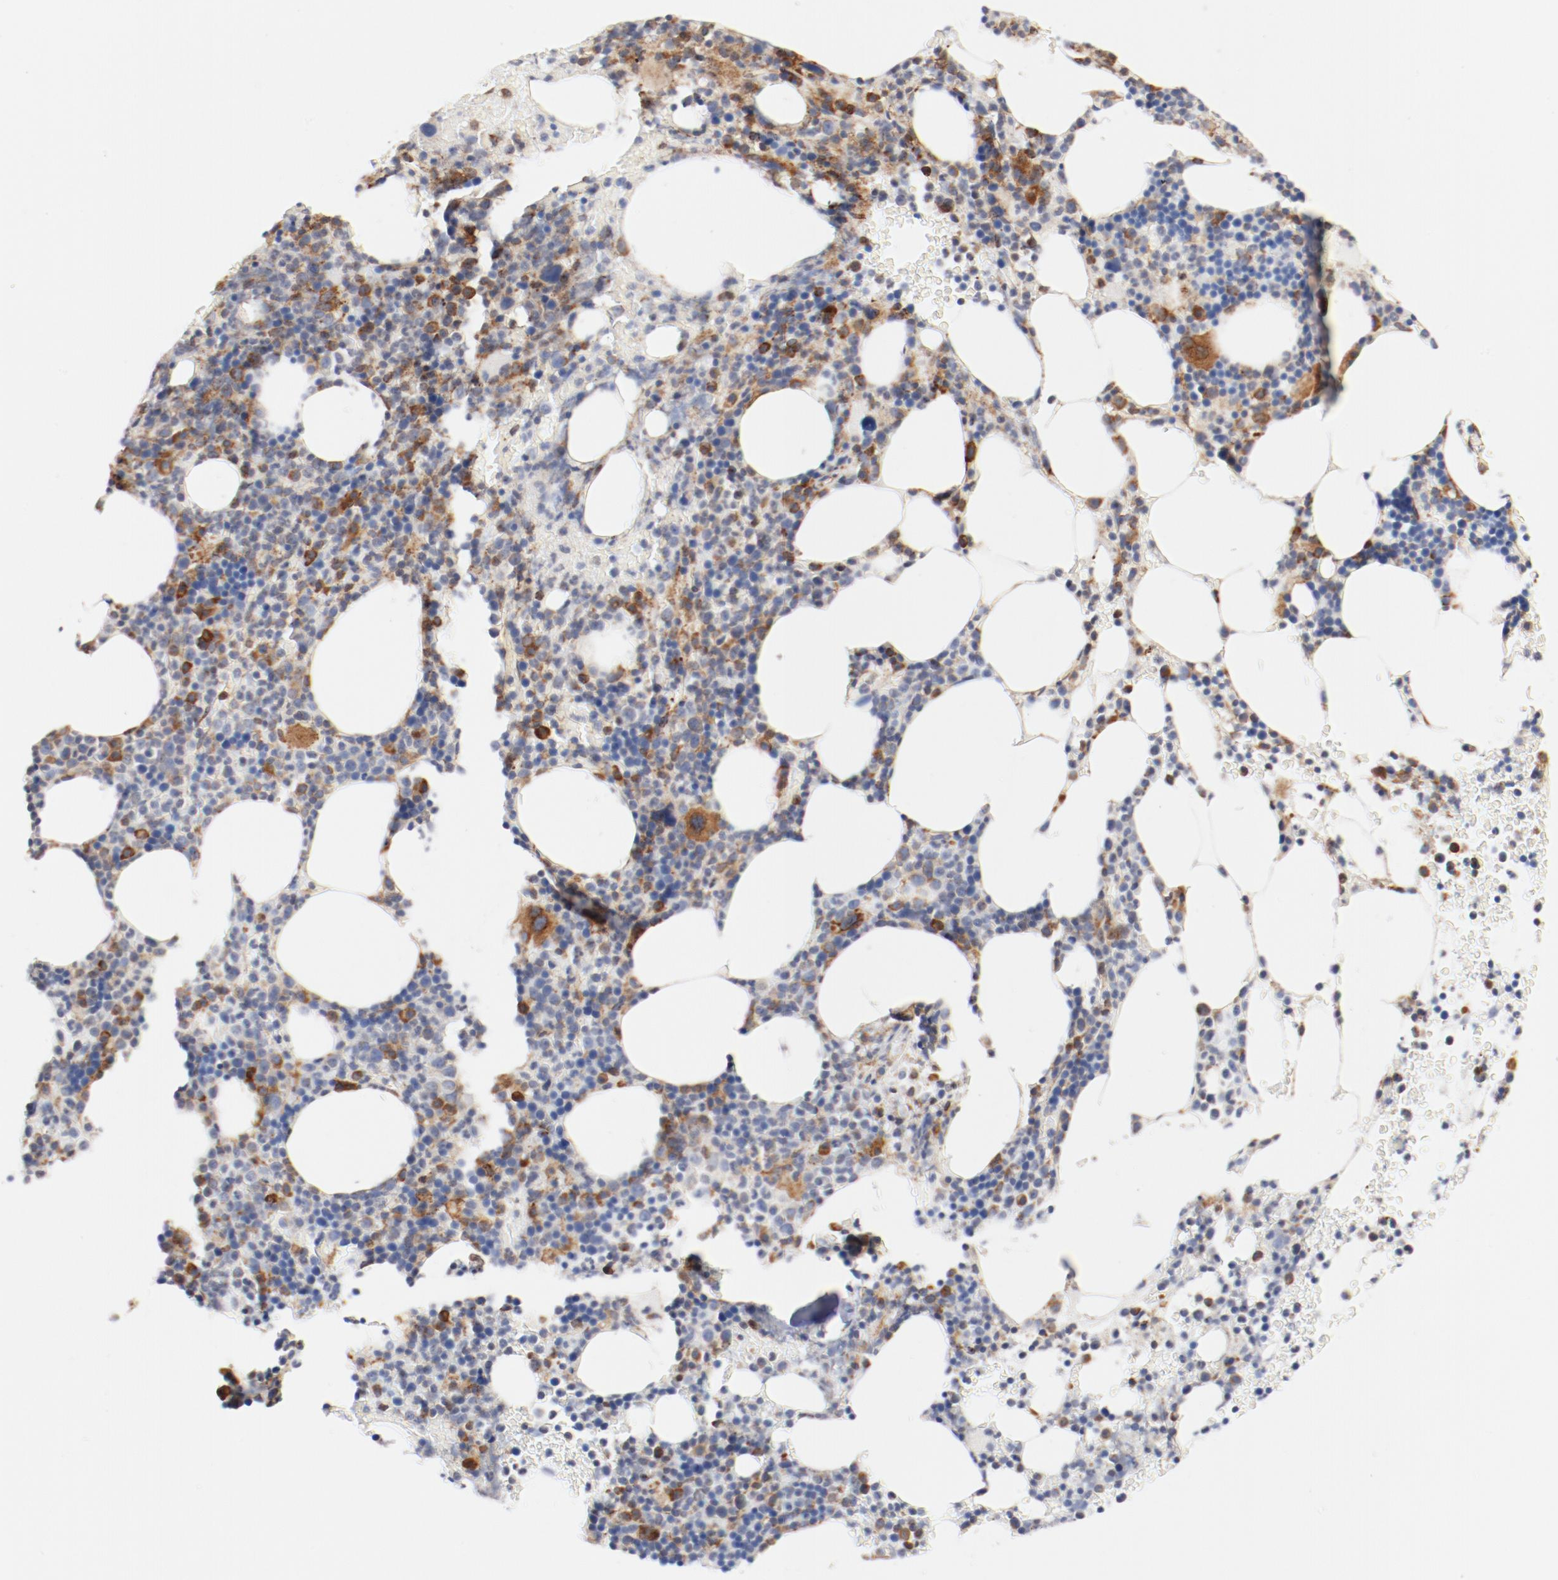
{"staining": {"intensity": "moderate", "quantity": "25%-75%", "location": "cytoplasmic/membranous"}, "tissue": "bone marrow", "cell_type": "Hematopoietic cells", "image_type": "normal", "snomed": [{"axis": "morphology", "description": "Normal tissue, NOS"}, {"axis": "topography", "description": "Bone marrow"}], "caption": "Brown immunohistochemical staining in benign human bone marrow demonstrates moderate cytoplasmic/membranous staining in approximately 25%-75% of hematopoietic cells. (DAB (3,3'-diaminobenzidine) IHC, brown staining for protein, blue staining for nuclei).", "gene": "PDPK1", "patient": {"sex": "female", "age": 66}}